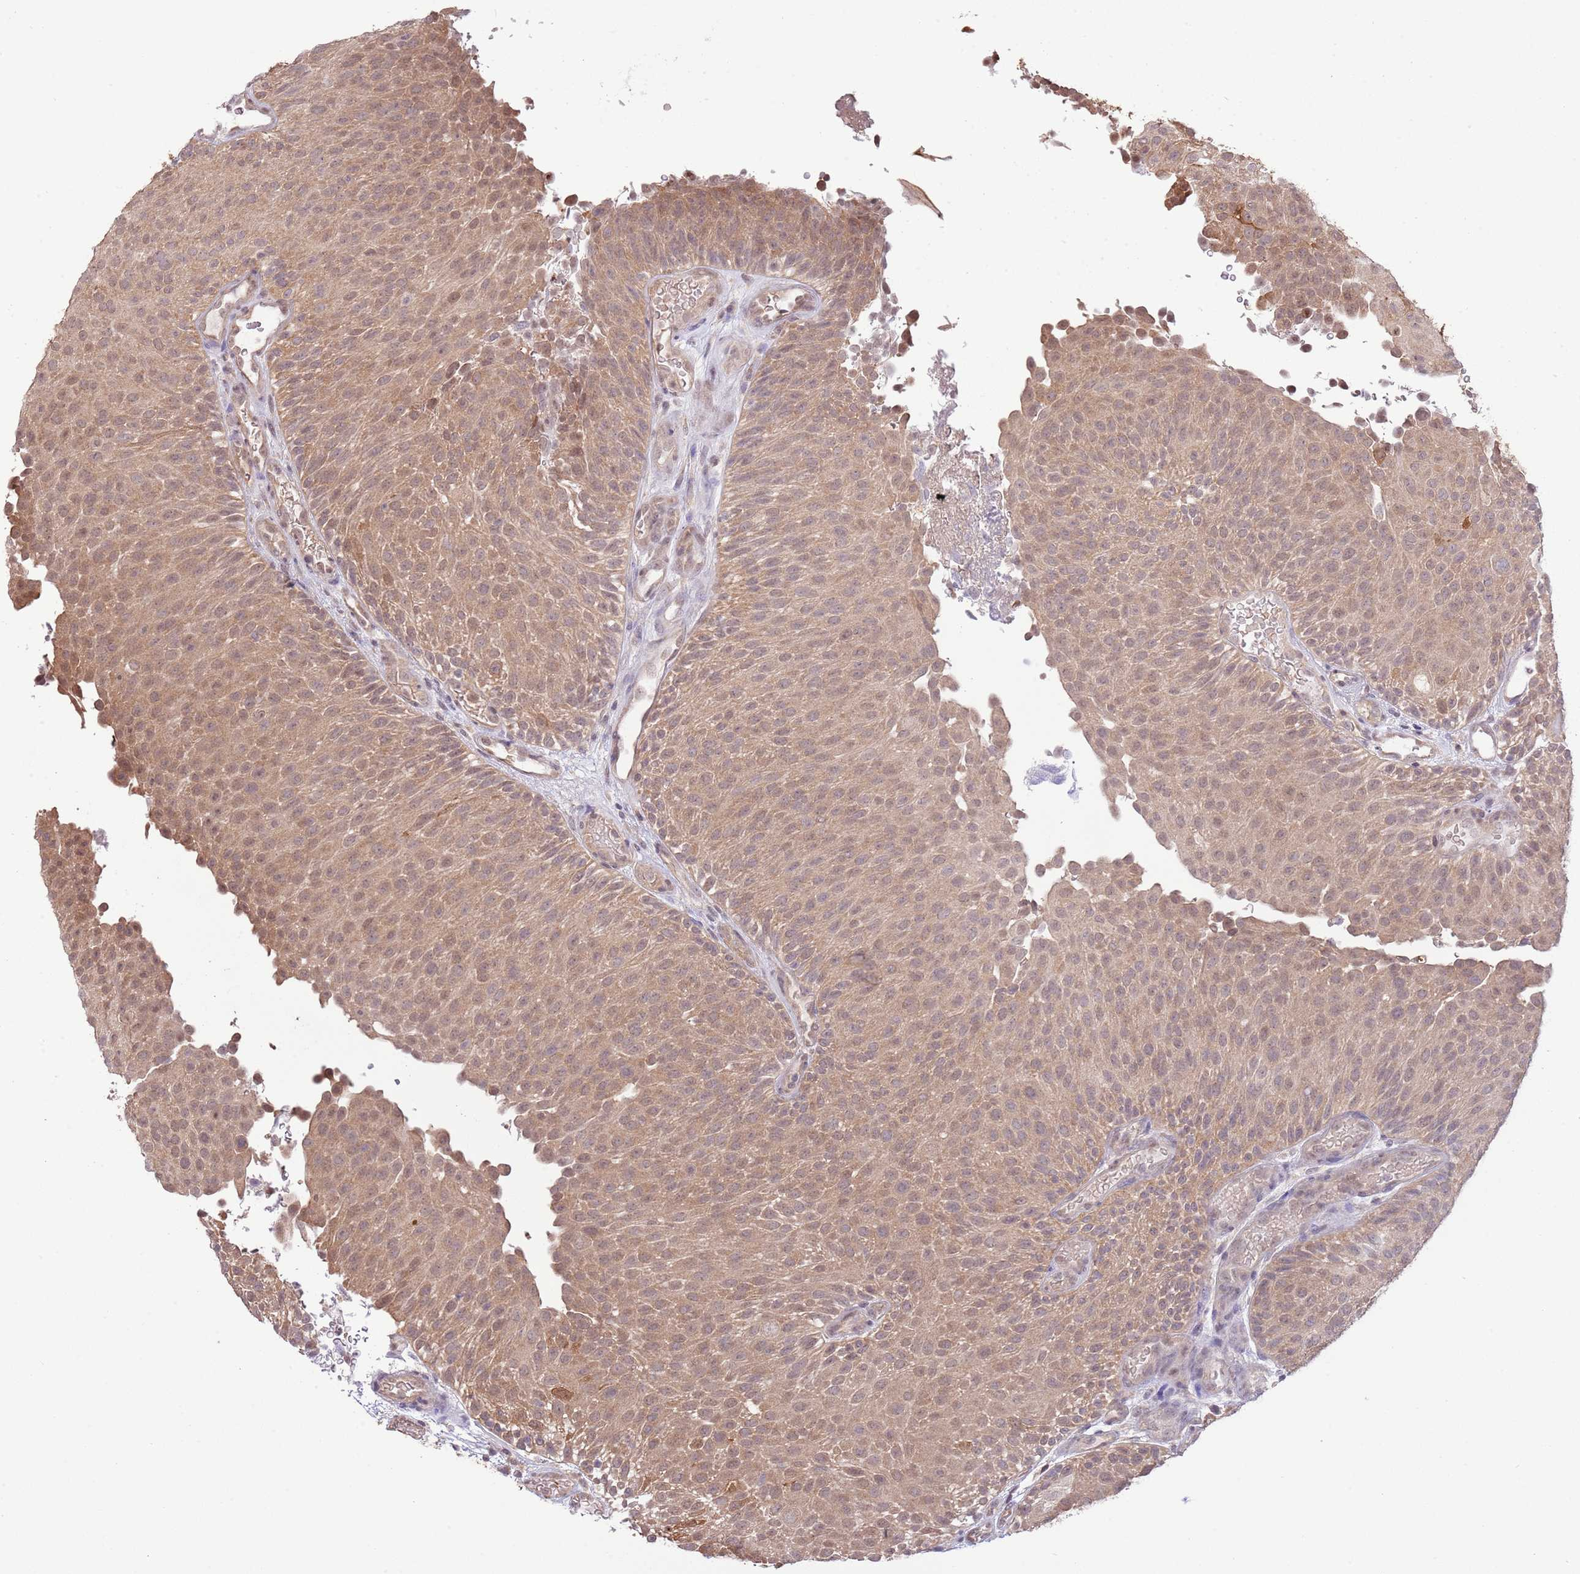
{"staining": {"intensity": "moderate", "quantity": ">75%", "location": "cytoplasmic/membranous"}, "tissue": "urothelial cancer", "cell_type": "Tumor cells", "image_type": "cancer", "snomed": [{"axis": "morphology", "description": "Urothelial carcinoma, Low grade"}, {"axis": "topography", "description": "Urinary bladder"}], "caption": "Protein expression analysis of human urothelial carcinoma (low-grade) reveals moderate cytoplasmic/membranous positivity in approximately >75% of tumor cells. The protein of interest is stained brown, and the nuclei are stained in blue (DAB (3,3'-diaminobenzidine) IHC with brightfield microscopy, high magnification).", "gene": "AMIGO1", "patient": {"sex": "male", "age": 78}}